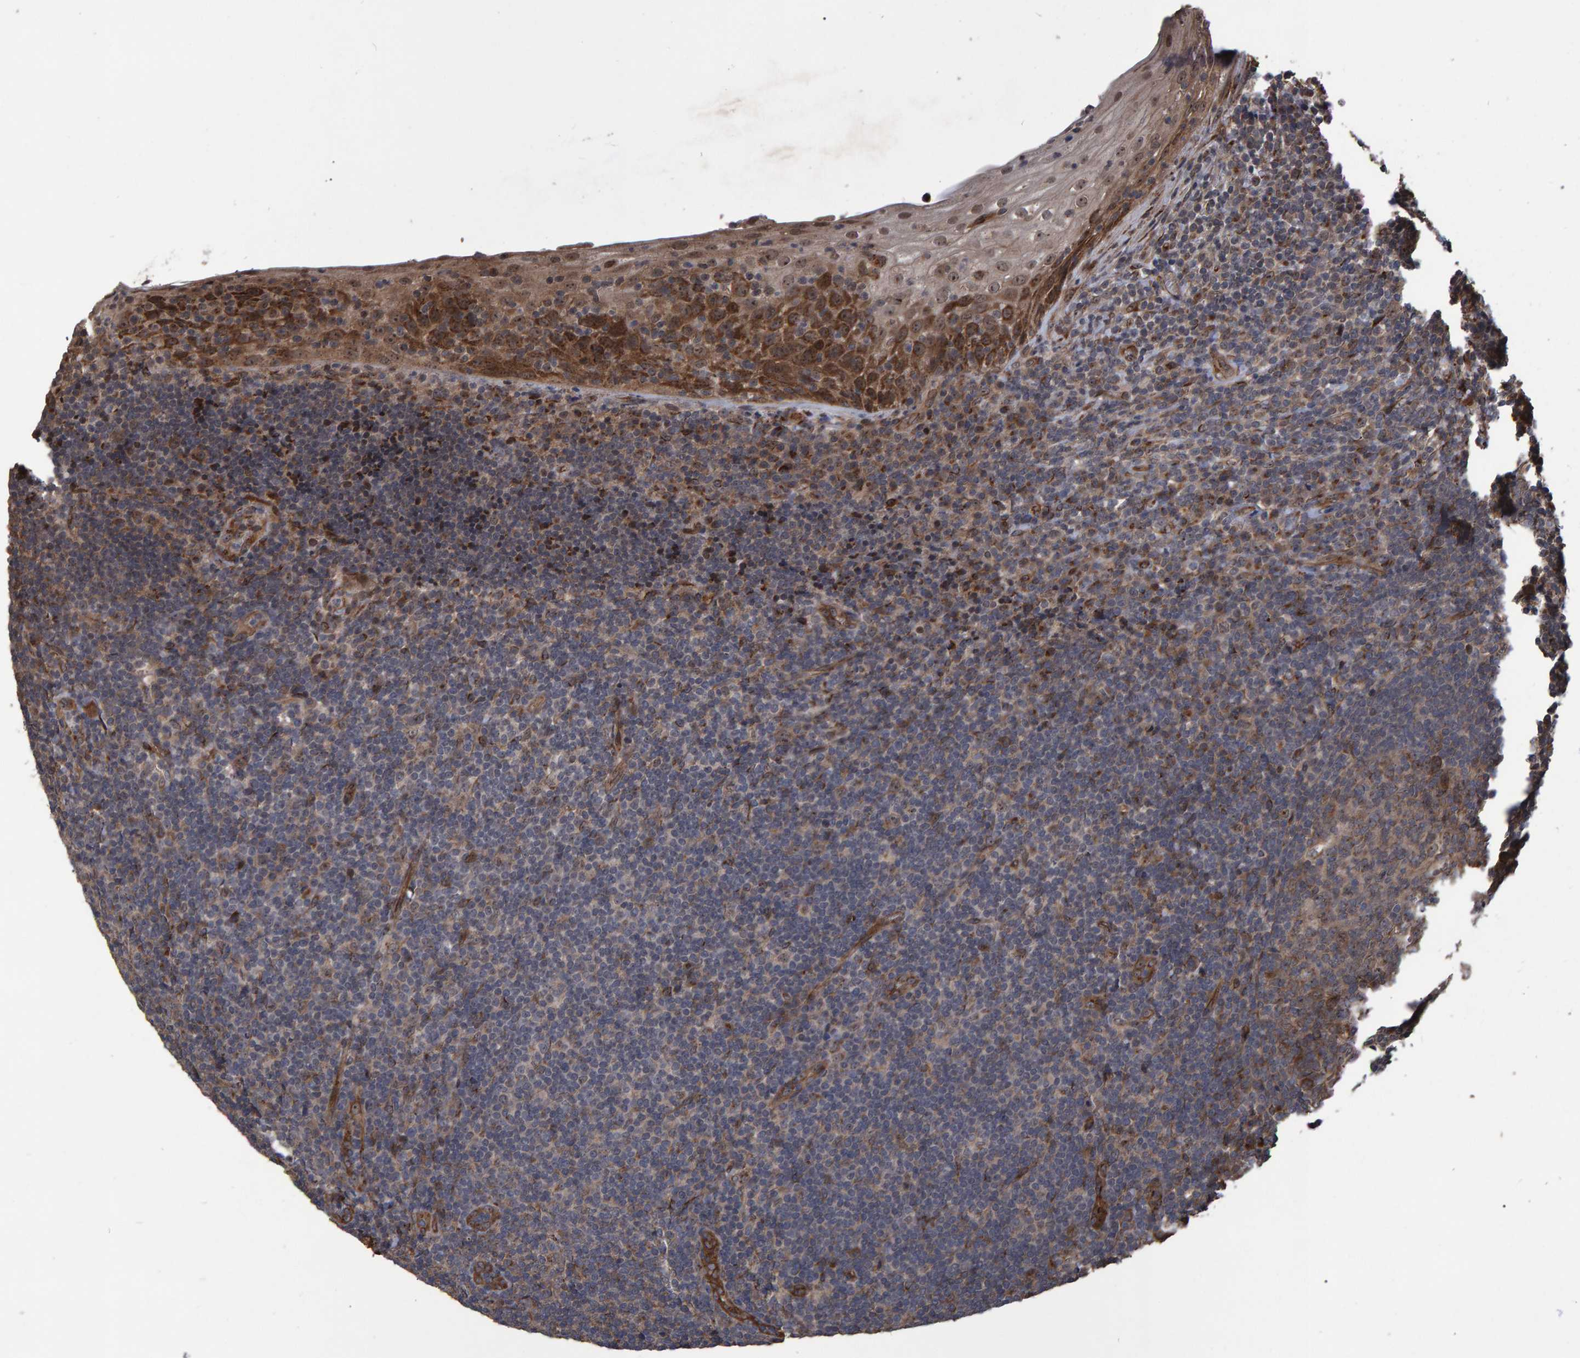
{"staining": {"intensity": "weak", "quantity": "25%-75%", "location": "cytoplasmic/membranous,nuclear"}, "tissue": "tonsil", "cell_type": "Germinal center cells", "image_type": "normal", "snomed": [{"axis": "morphology", "description": "Normal tissue, NOS"}, {"axis": "topography", "description": "Tonsil"}], "caption": "Tonsil stained with DAB (3,3'-diaminobenzidine) immunohistochemistry reveals low levels of weak cytoplasmic/membranous,nuclear positivity in approximately 25%-75% of germinal center cells. (Brightfield microscopy of DAB IHC at high magnification).", "gene": "TRIM68", "patient": {"sex": "male", "age": 37}}